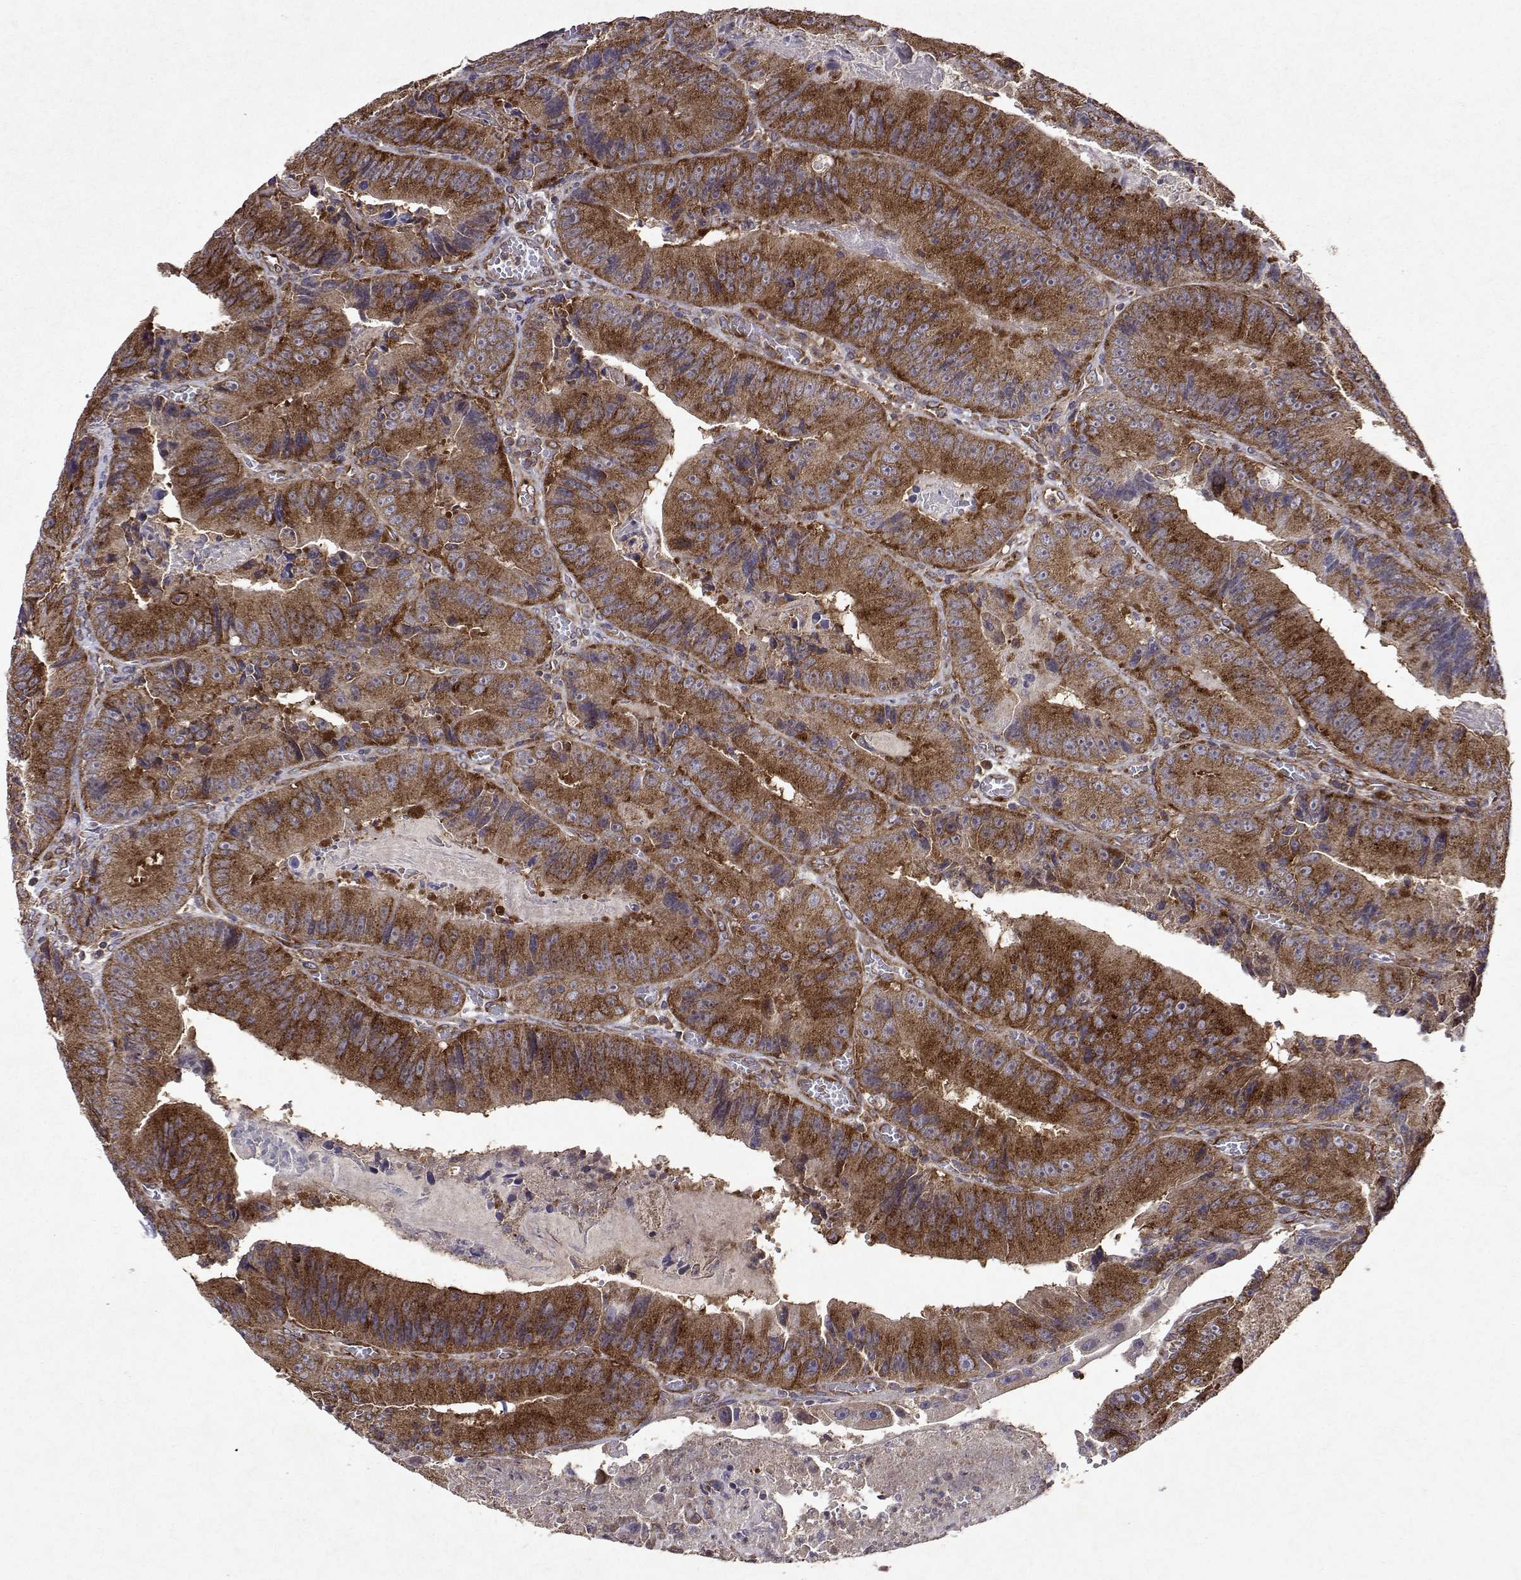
{"staining": {"intensity": "moderate", "quantity": ">75%", "location": "cytoplasmic/membranous"}, "tissue": "colorectal cancer", "cell_type": "Tumor cells", "image_type": "cancer", "snomed": [{"axis": "morphology", "description": "Adenocarcinoma, NOS"}, {"axis": "topography", "description": "Colon"}], "caption": "Immunohistochemistry (IHC) (DAB) staining of adenocarcinoma (colorectal) reveals moderate cytoplasmic/membranous protein staining in approximately >75% of tumor cells.", "gene": "TARBP2", "patient": {"sex": "female", "age": 86}}